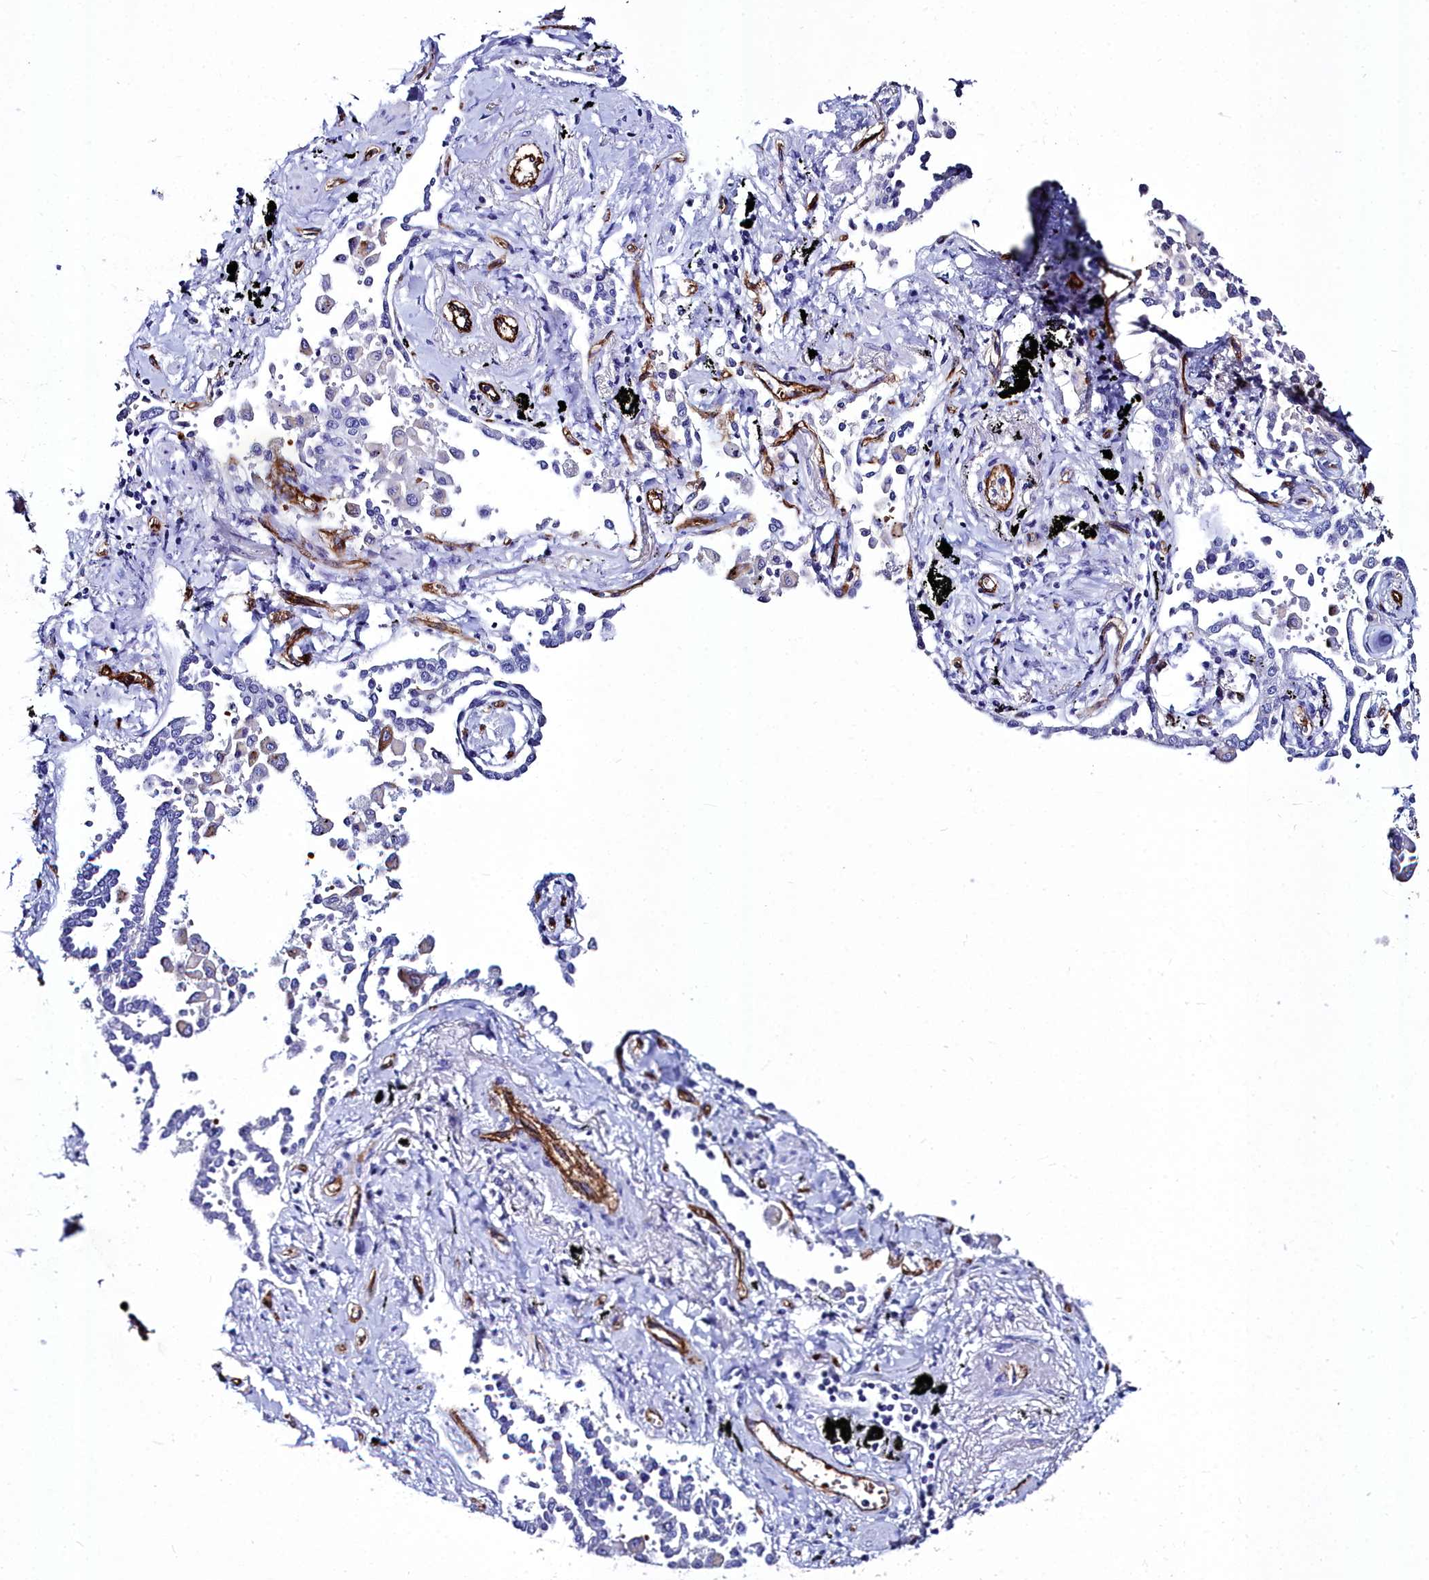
{"staining": {"intensity": "negative", "quantity": "none", "location": "none"}, "tissue": "lung cancer", "cell_type": "Tumor cells", "image_type": "cancer", "snomed": [{"axis": "morphology", "description": "Adenocarcinoma, NOS"}, {"axis": "topography", "description": "Lung"}], "caption": "DAB immunohistochemical staining of adenocarcinoma (lung) demonstrates no significant expression in tumor cells.", "gene": "CYP4F11", "patient": {"sex": "male", "age": 67}}